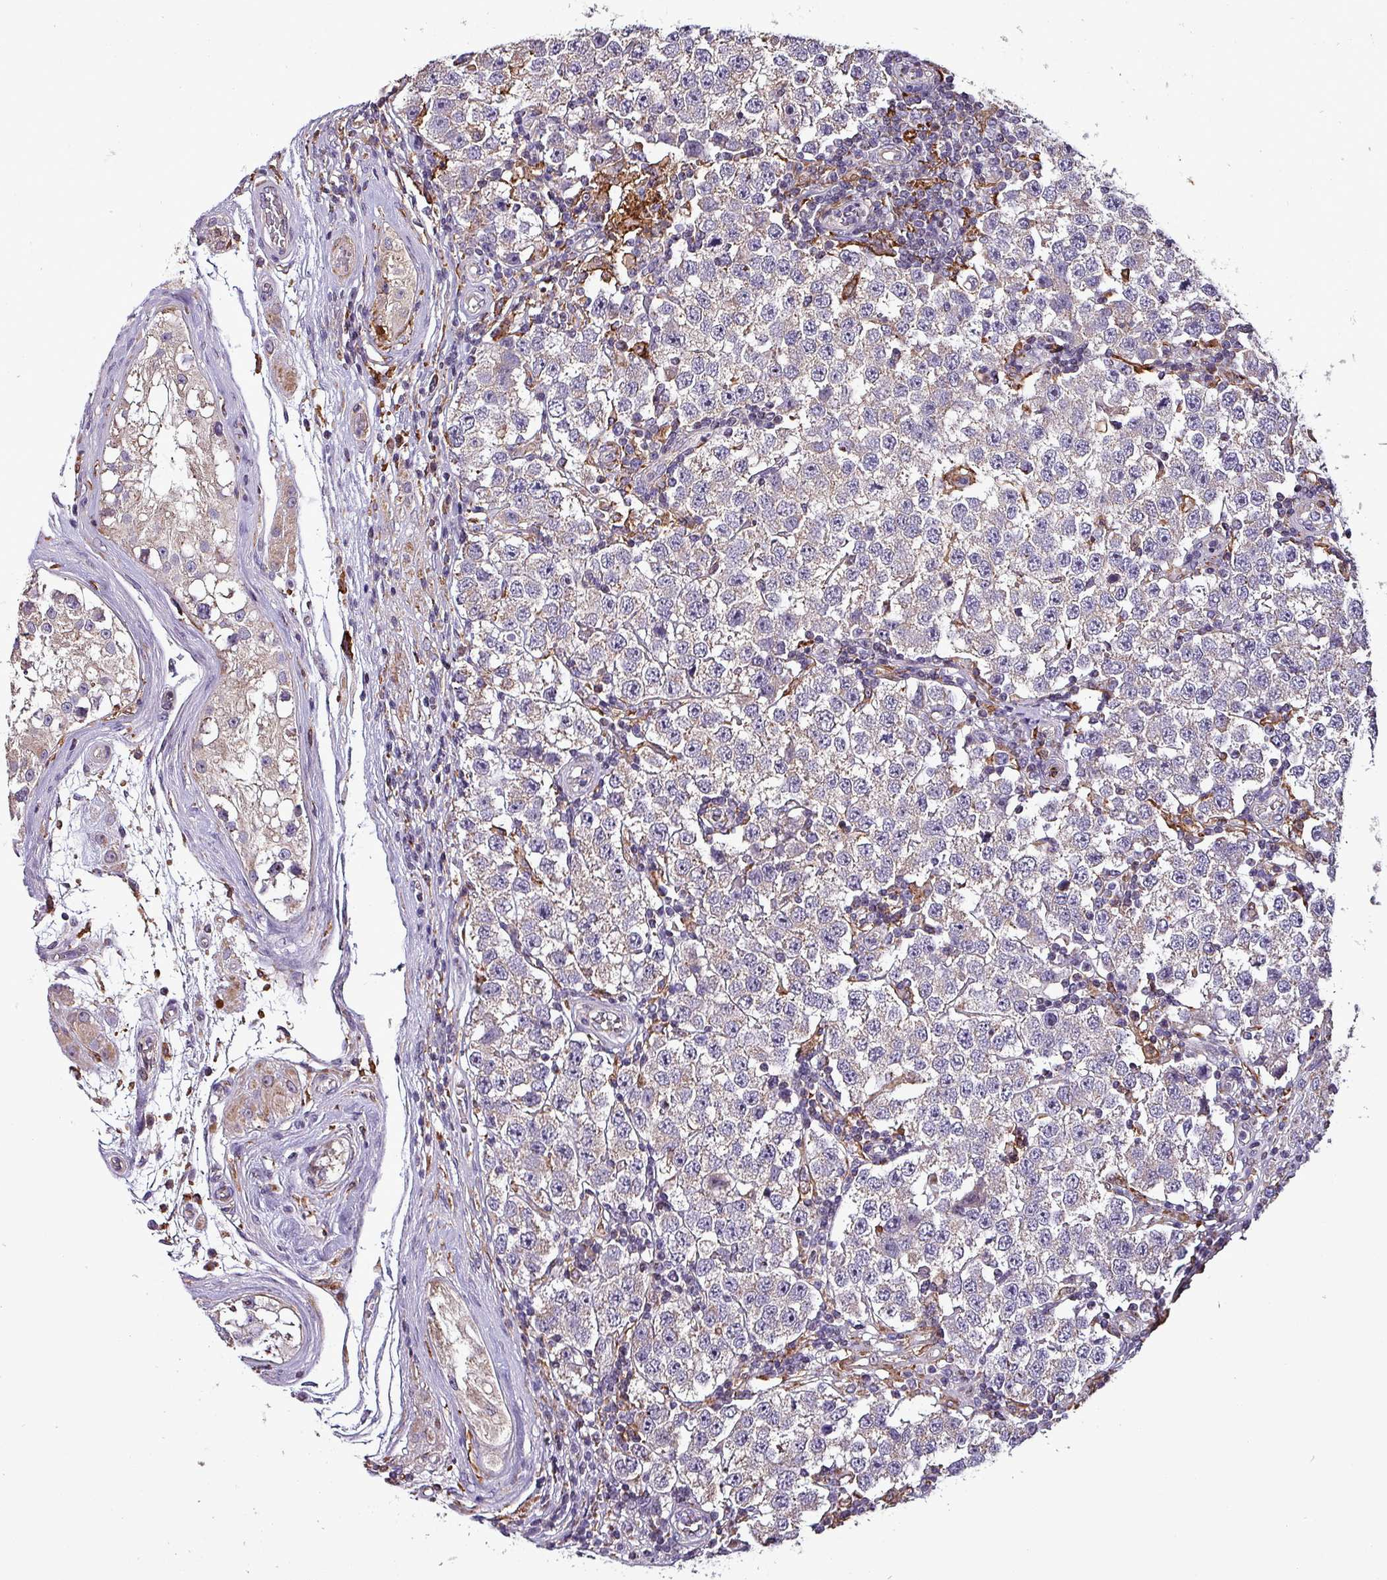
{"staining": {"intensity": "negative", "quantity": "none", "location": "none"}, "tissue": "testis cancer", "cell_type": "Tumor cells", "image_type": "cancer", "snomed": [{"axis": "morphology", "description": "Seminoma, NOS"}, {"axis": "topography", "description": "Testis"}], "caption": "Immunohistochemistry micrograph of seminoma (testis) stained for a protein (brown), which exhibits no positivity in tumor cells.", "gene": "SCIN", "patient": {"sex": "male", "age": 34}}